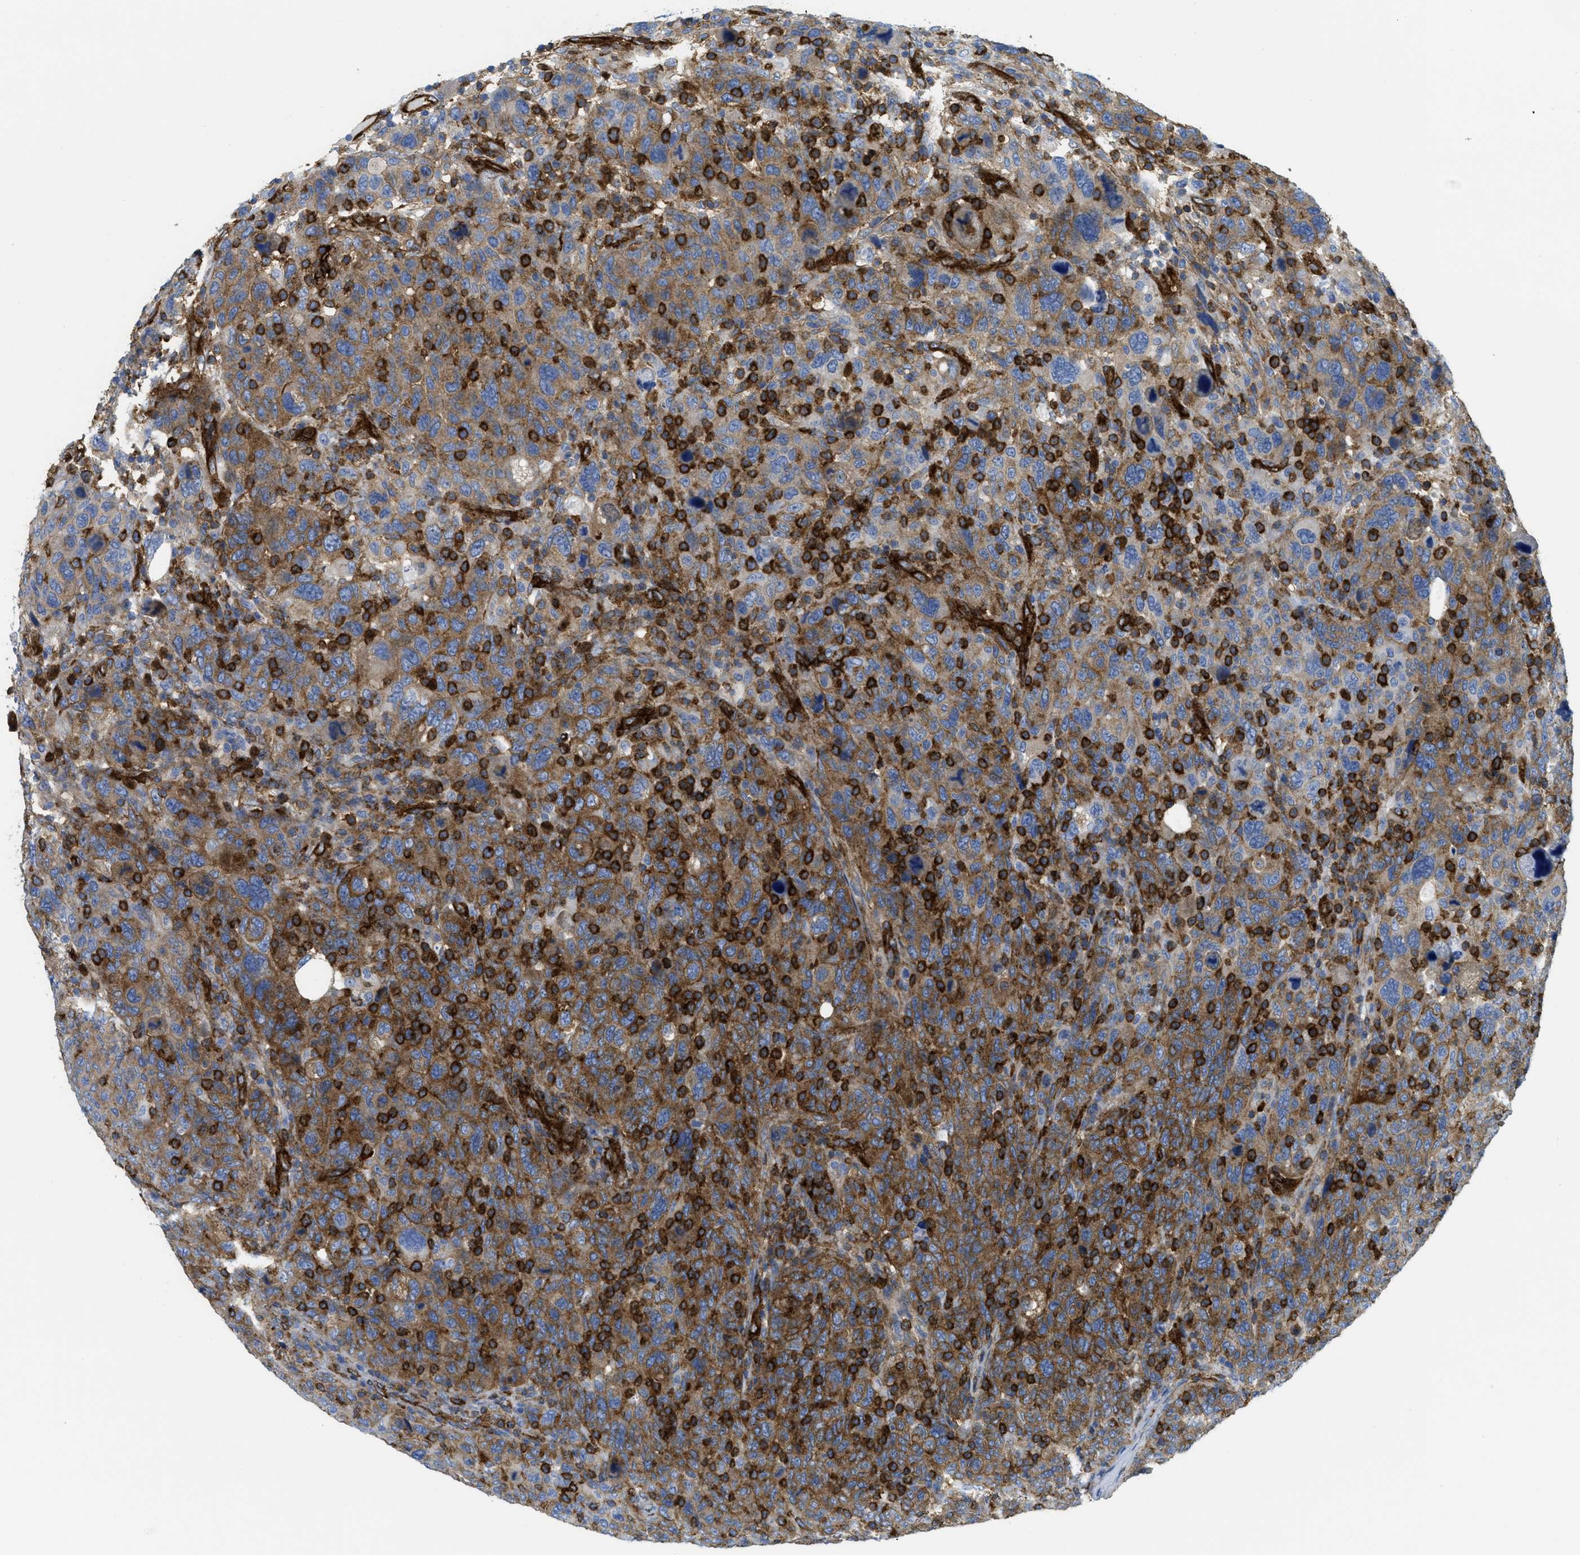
{"staining": {"intensity": "moderate", "quantity": ">75%", "location": "cytoplasmic/membranous"}, "tissue": "breast cancer", "cell_type": "Tumor cells", "image_type": "cancer", "snomed": [{"axis": "morphology", "description": "Duct carcinoma"}, {"axis": "topography", "description": "Breast"}], "caption": "Intraductal carcinoma (breast) stained with DAB IHC demonstrates medium levels of moderate cytoplasmic/membranous positivity in about >75% of tumor cells.", "gene": "HIP1", "patient": {"sex": "female", "age": 37}}